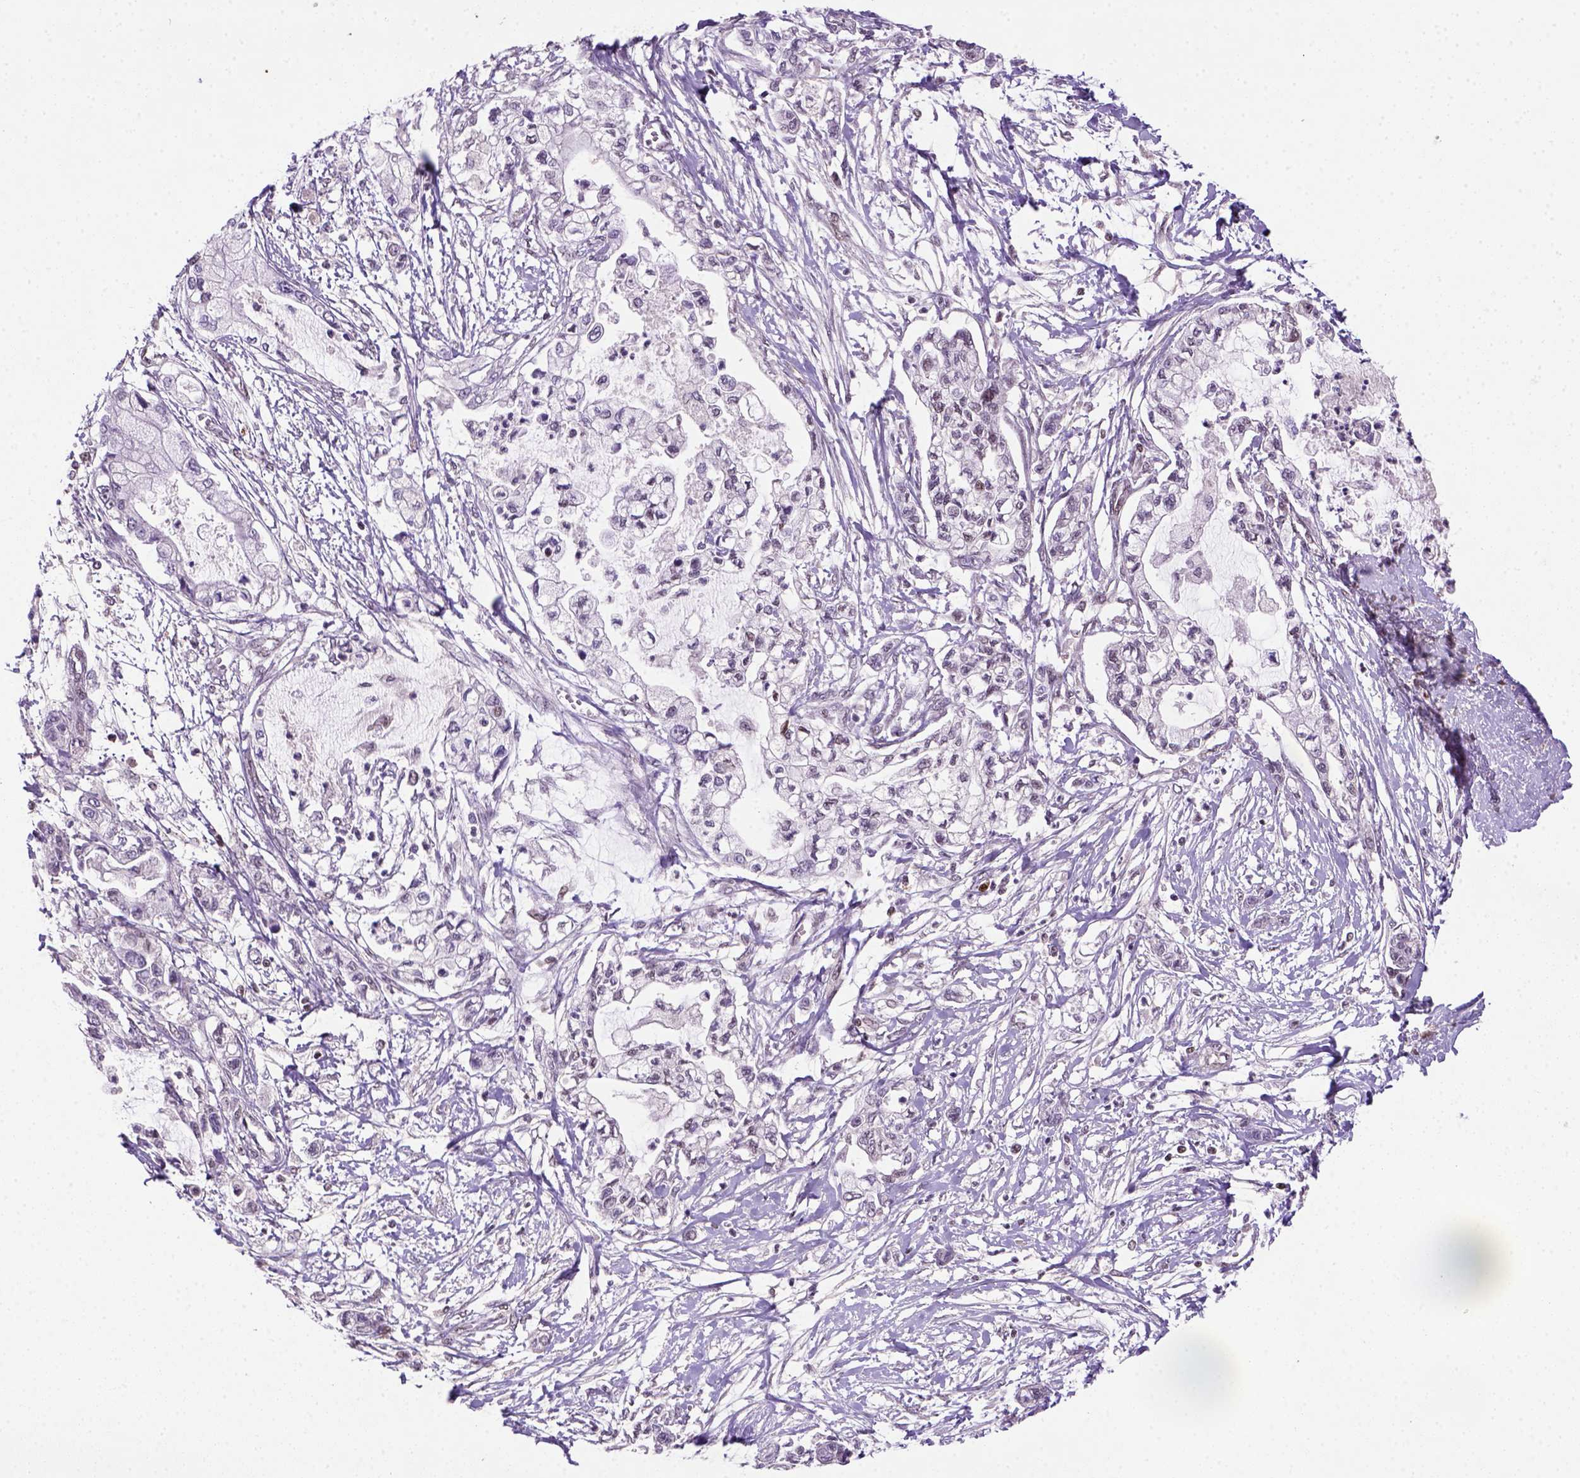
{"staining": {"intensity": "negative", "quantity": "none", "location": "none"}, "tissue": "pancreatic cancer", "cell_type": "Tumor cells", "image_type": "cancer", "snomed": [{"axis": "morphology", "description": "Adenocarcinoma, NOS"}, {"axis": "topography", "description": "Pancreas"}], "caption": "High power microscopy image of an IHC photomicrograph of pancreatic adenocarcinoma, revealing no significant positivity in tumor cells.", "gene": "MGMT", "patient": {"sex": "male", "age": 54}}